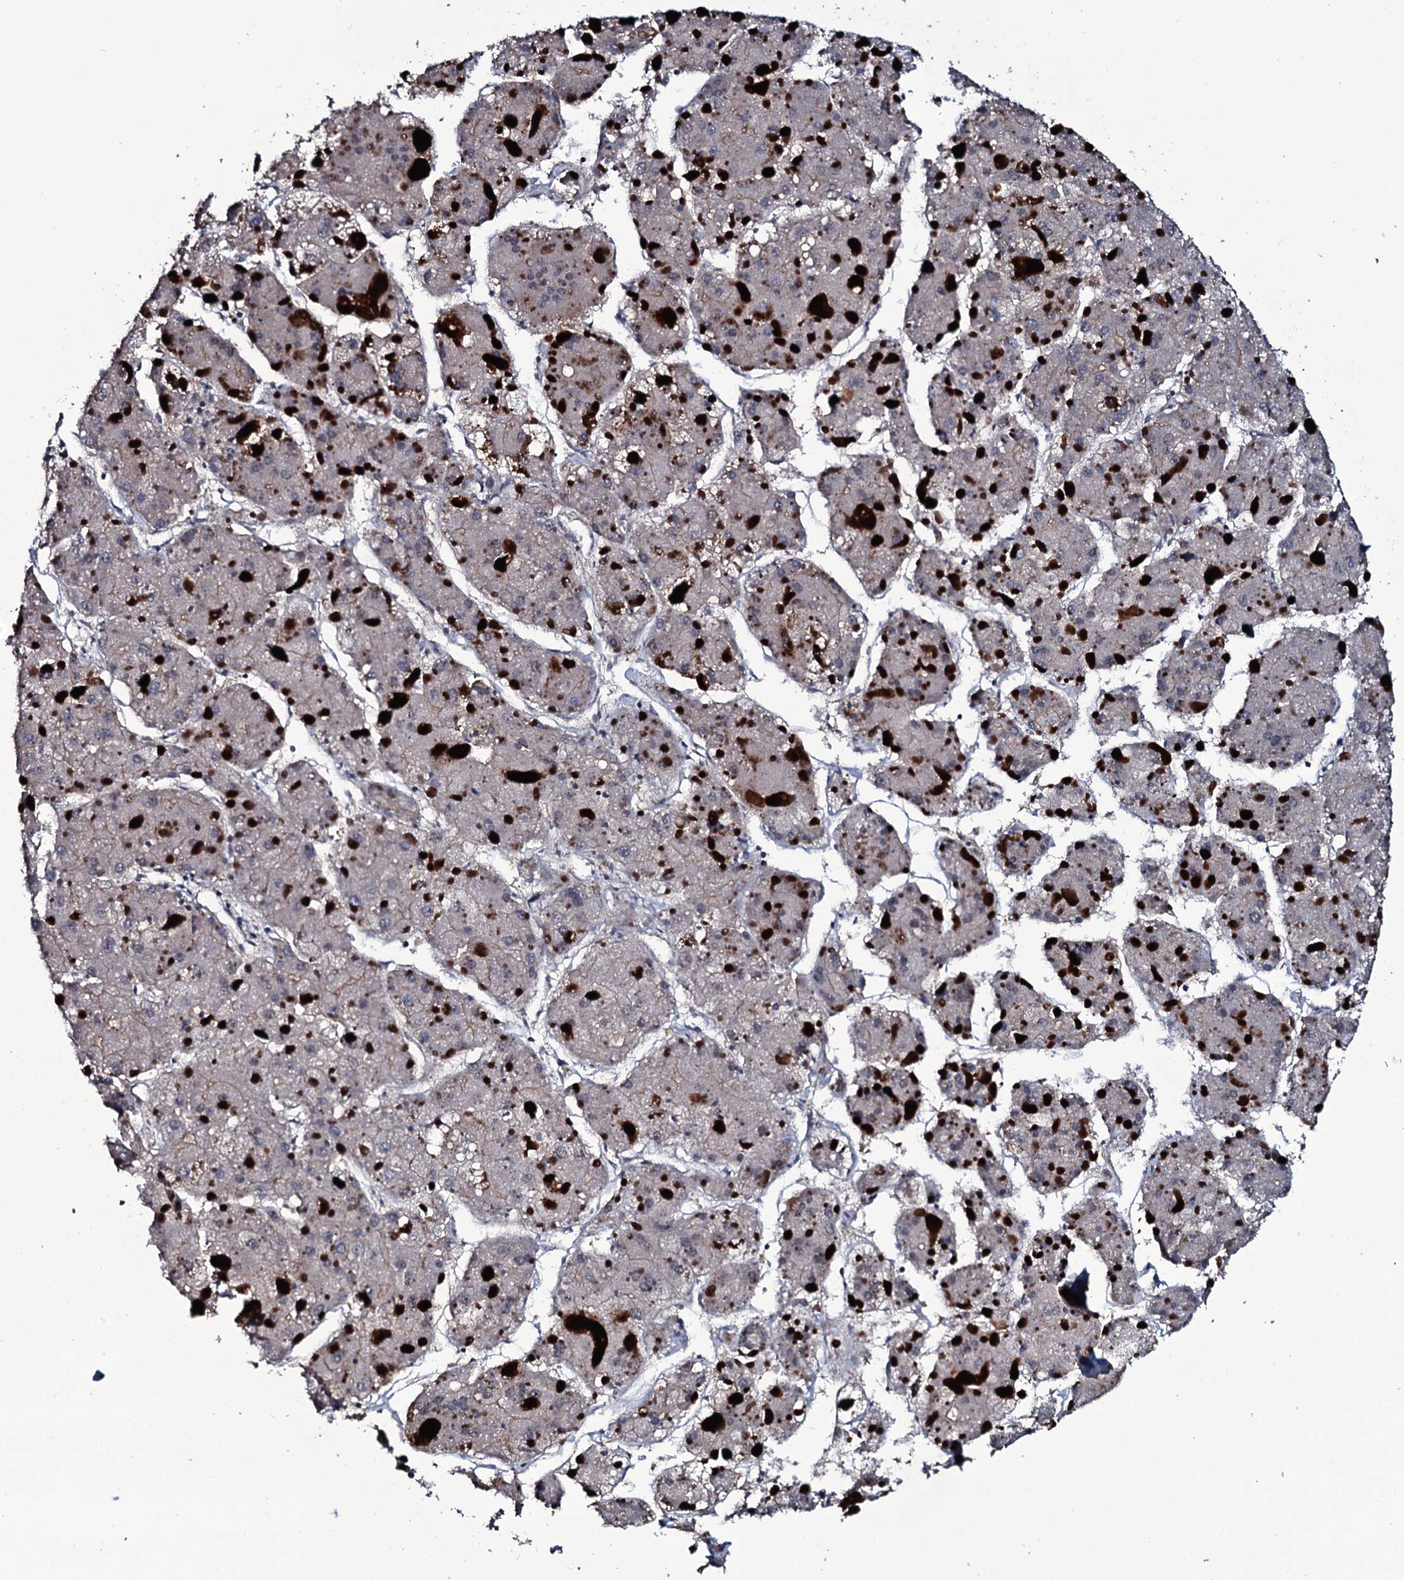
{"staining": {"intensity": "negative", "quantity": "none", "location": "none"}, "tissue": "liver cancer", "cell_type": "Tumor cells", "image_type": "cancer", "snomed": [{"axis": "morphology", "description": "Carcinoma, Hepatocellular, NOS"}, {"axis": "topography", "description": "Liver"}], "caption": "IHC histopathology image of neoplastic tissue: liver cancer stained with DAB (3,3'-diaminobenzidine) displays no significant protein expression in tumor cells.", "gene": "LYG2", "patient": {"sex": "female", "age": 73}}